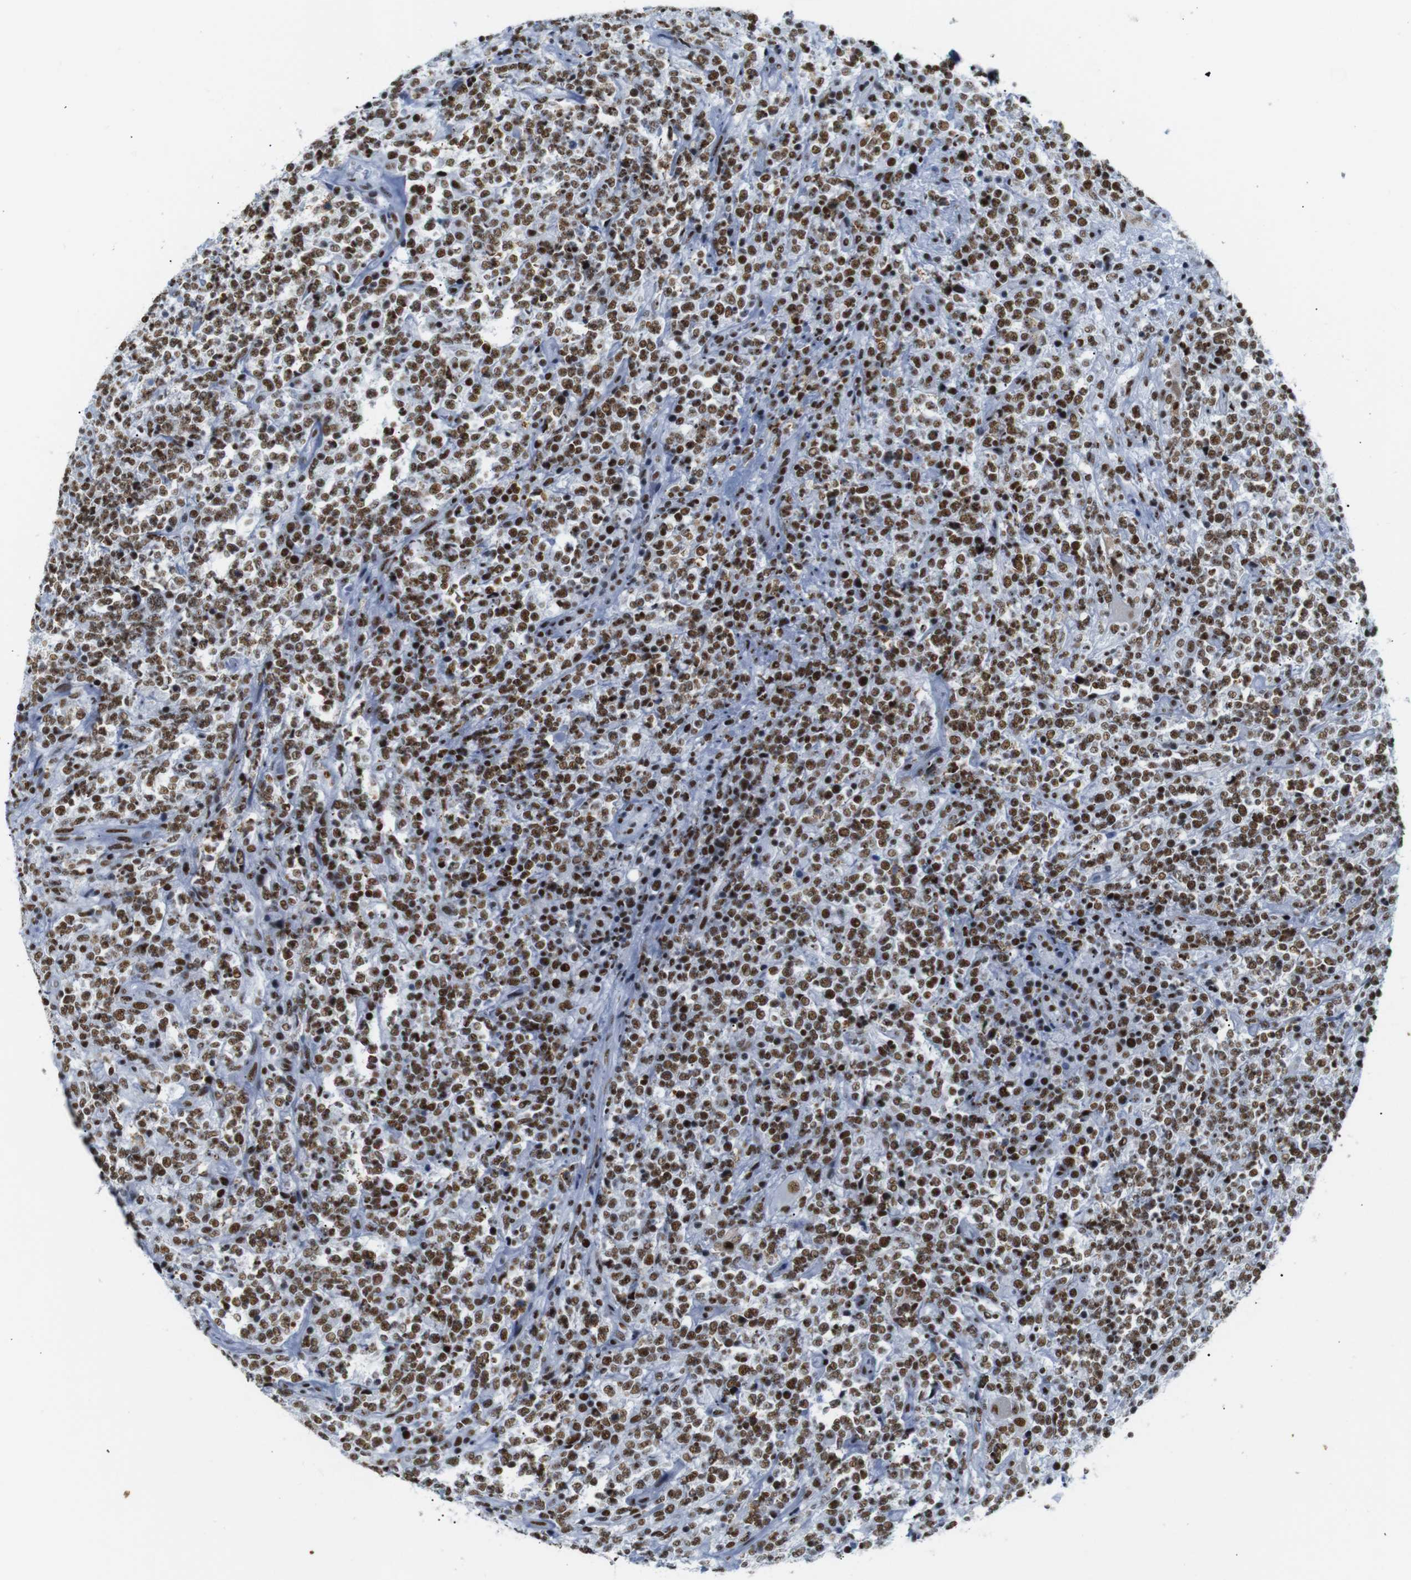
{"staining": {"intensity": "strong", "quantity": ">75%", "location": "nuclear"}, "tissue": "lymphoma", "cell_type": "Tumor cells", "image_type": "cancer", "snomed": [{"axis": "morphology", "description": "Malignant lymphoma, non-Hodgkin's type, High grade"}, {"axis": "topography", "description": "Soft tissue"}], "caption": "High-grade malignant lymphoma, non-Hodgkin's type stained with DAB (3,3'-diaminobenzidine) IHC reveals high levels of strong nuclear expression in about >75% of tumor cells. (IHC, brightfield microscopy, high magnification).", "gene": "TRA2B", "patient": {"sex": "male", "age": 18}}